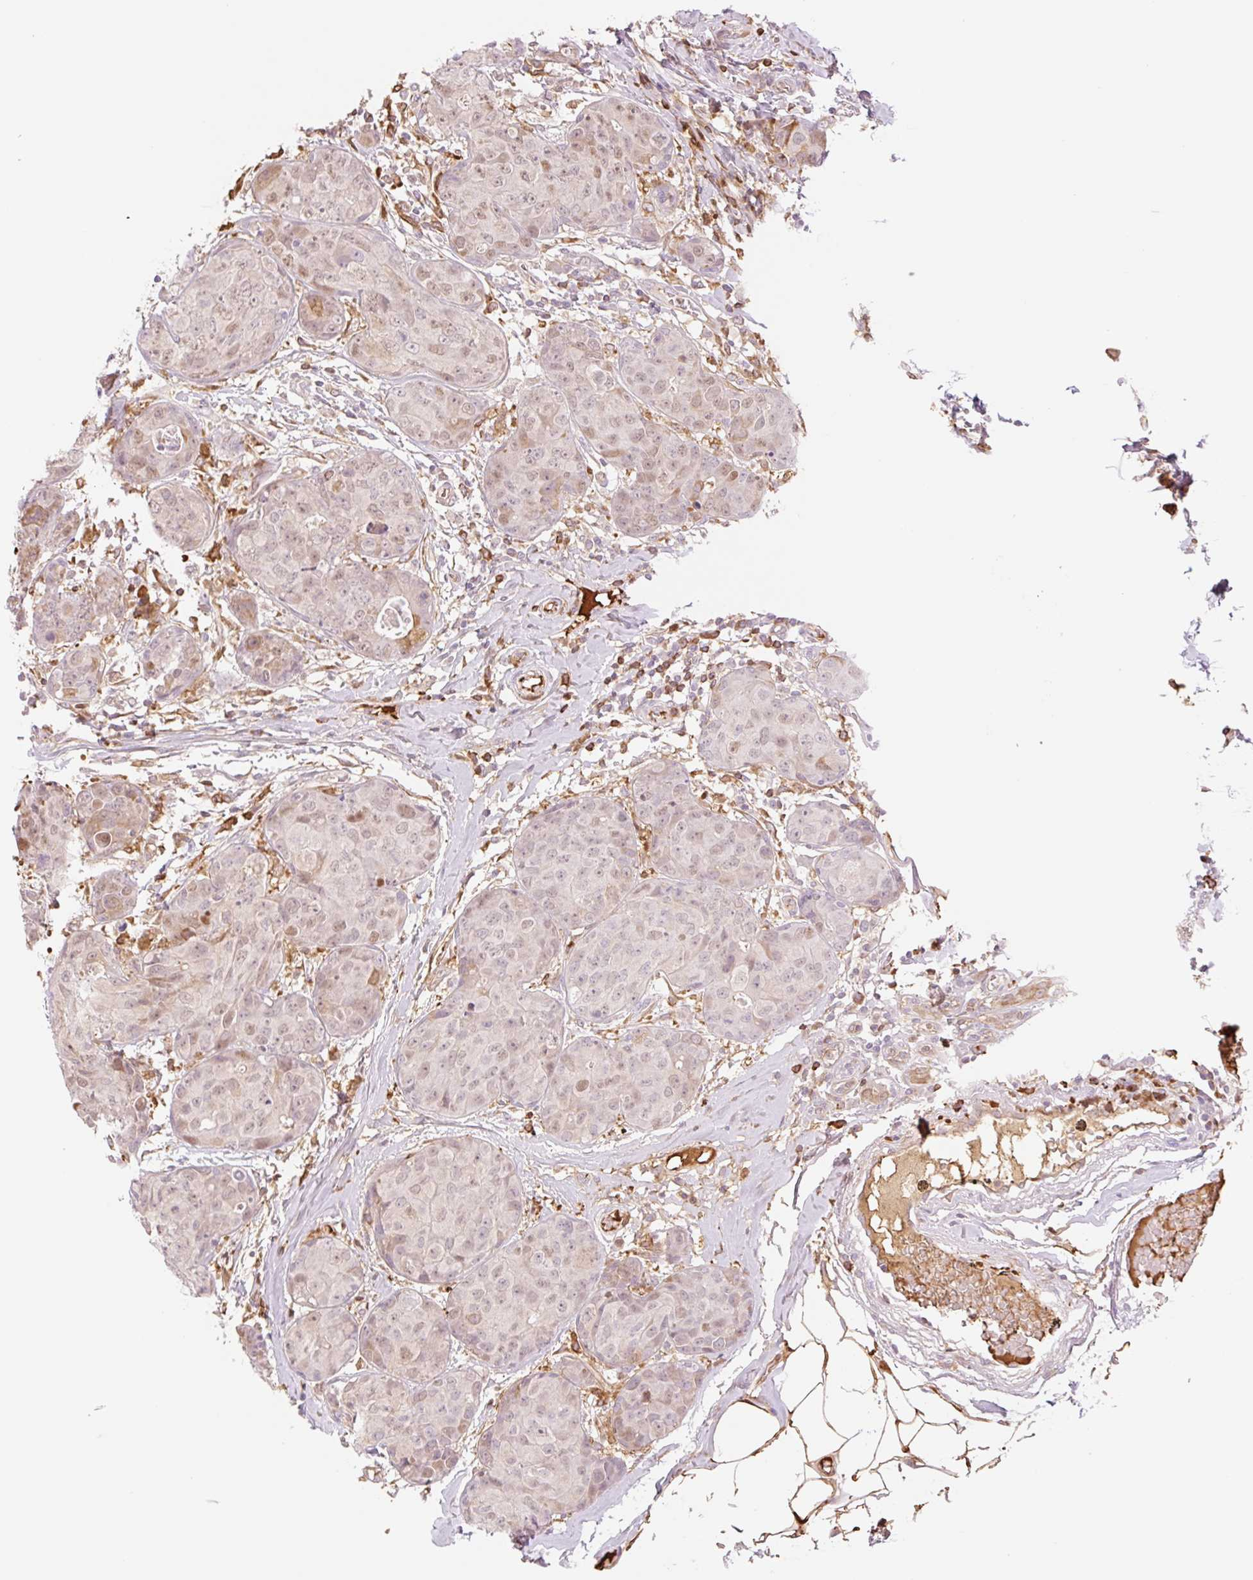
{"staining": {"intensity": "weak", "quantity": ">75%", "location": "nuclear"}, "tissue": "breast cancer", "cell_type": "Tumor cells", "image_type": "cancer", "snomed": [{"axis": "morphology", "description": "Duct carcinoma"}, {"axis": "topography", "description": "Breast"}], "caption": "Brown immunohistochemical staining in breast cancer (invasive ductal carcinoma) shows weak nuclear positivity in approximately >75% of tumor cells. (Stains: DAB in brown, nuclei in blue, Microscopy: brightfield microscopy at high magnification).", "gene": "HEBP1", "patient": {"sex": "female", "age": 43}}